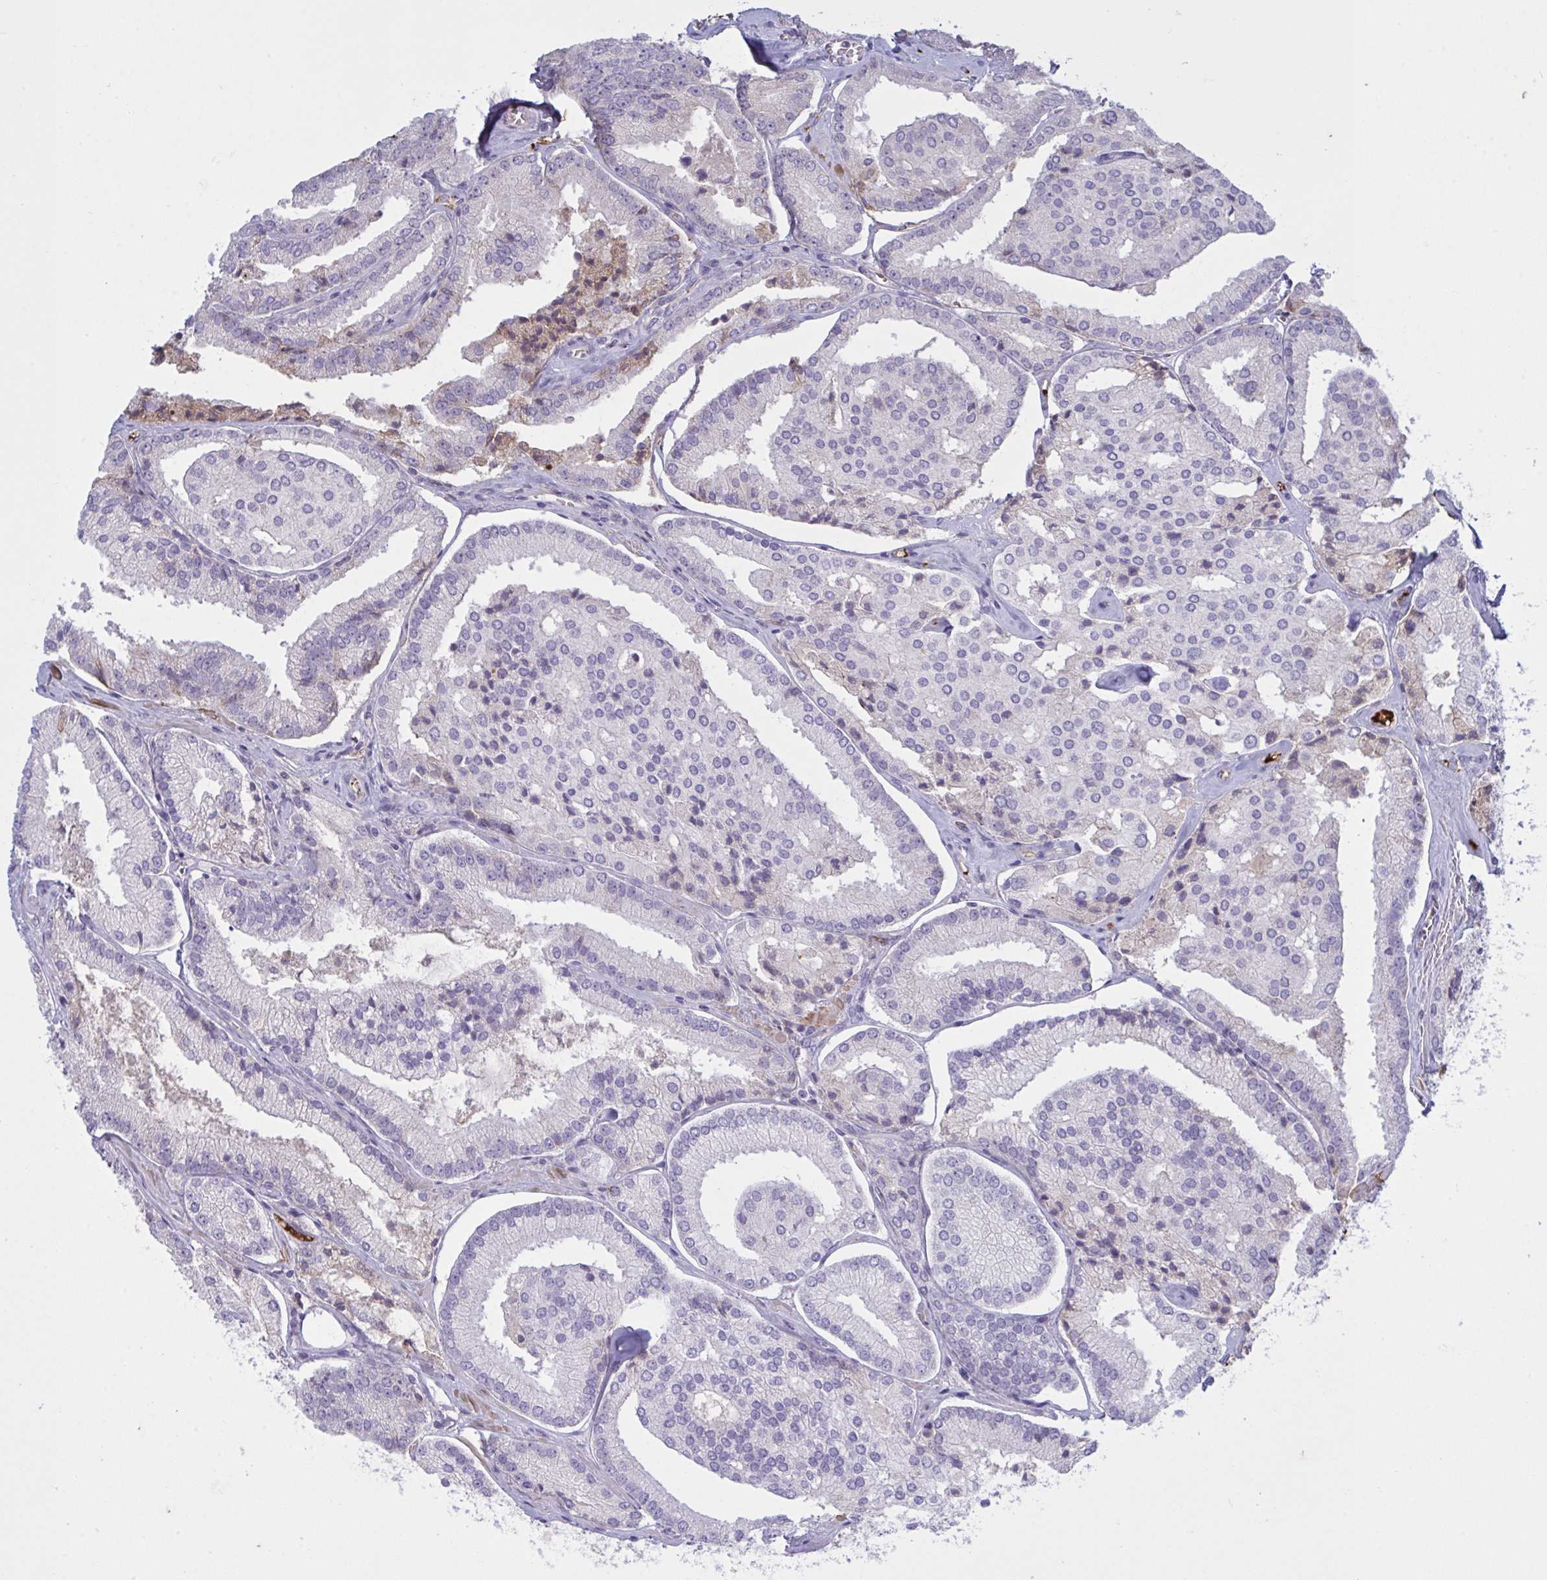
{"staining": {"intensity": "negative", "quantity": "none", "location": "none"}, "tissue": "prostate cancer", "cell_type": "Tumor cells", "image_type": "cancer", "snomed": [{"axis": "morphology", "description": "Adenocarcinoma, High grade"}, {"axis": "topography", "description": "Prostate"}], "caption": "IHC micrograph of human prostate cancer (adenocarcinoma (high-grade)) stained for a protein (brown), which displays no expression in tumor cells.", "gene": "IL1R1", "patient": {"sex": "male", "age": 73}}